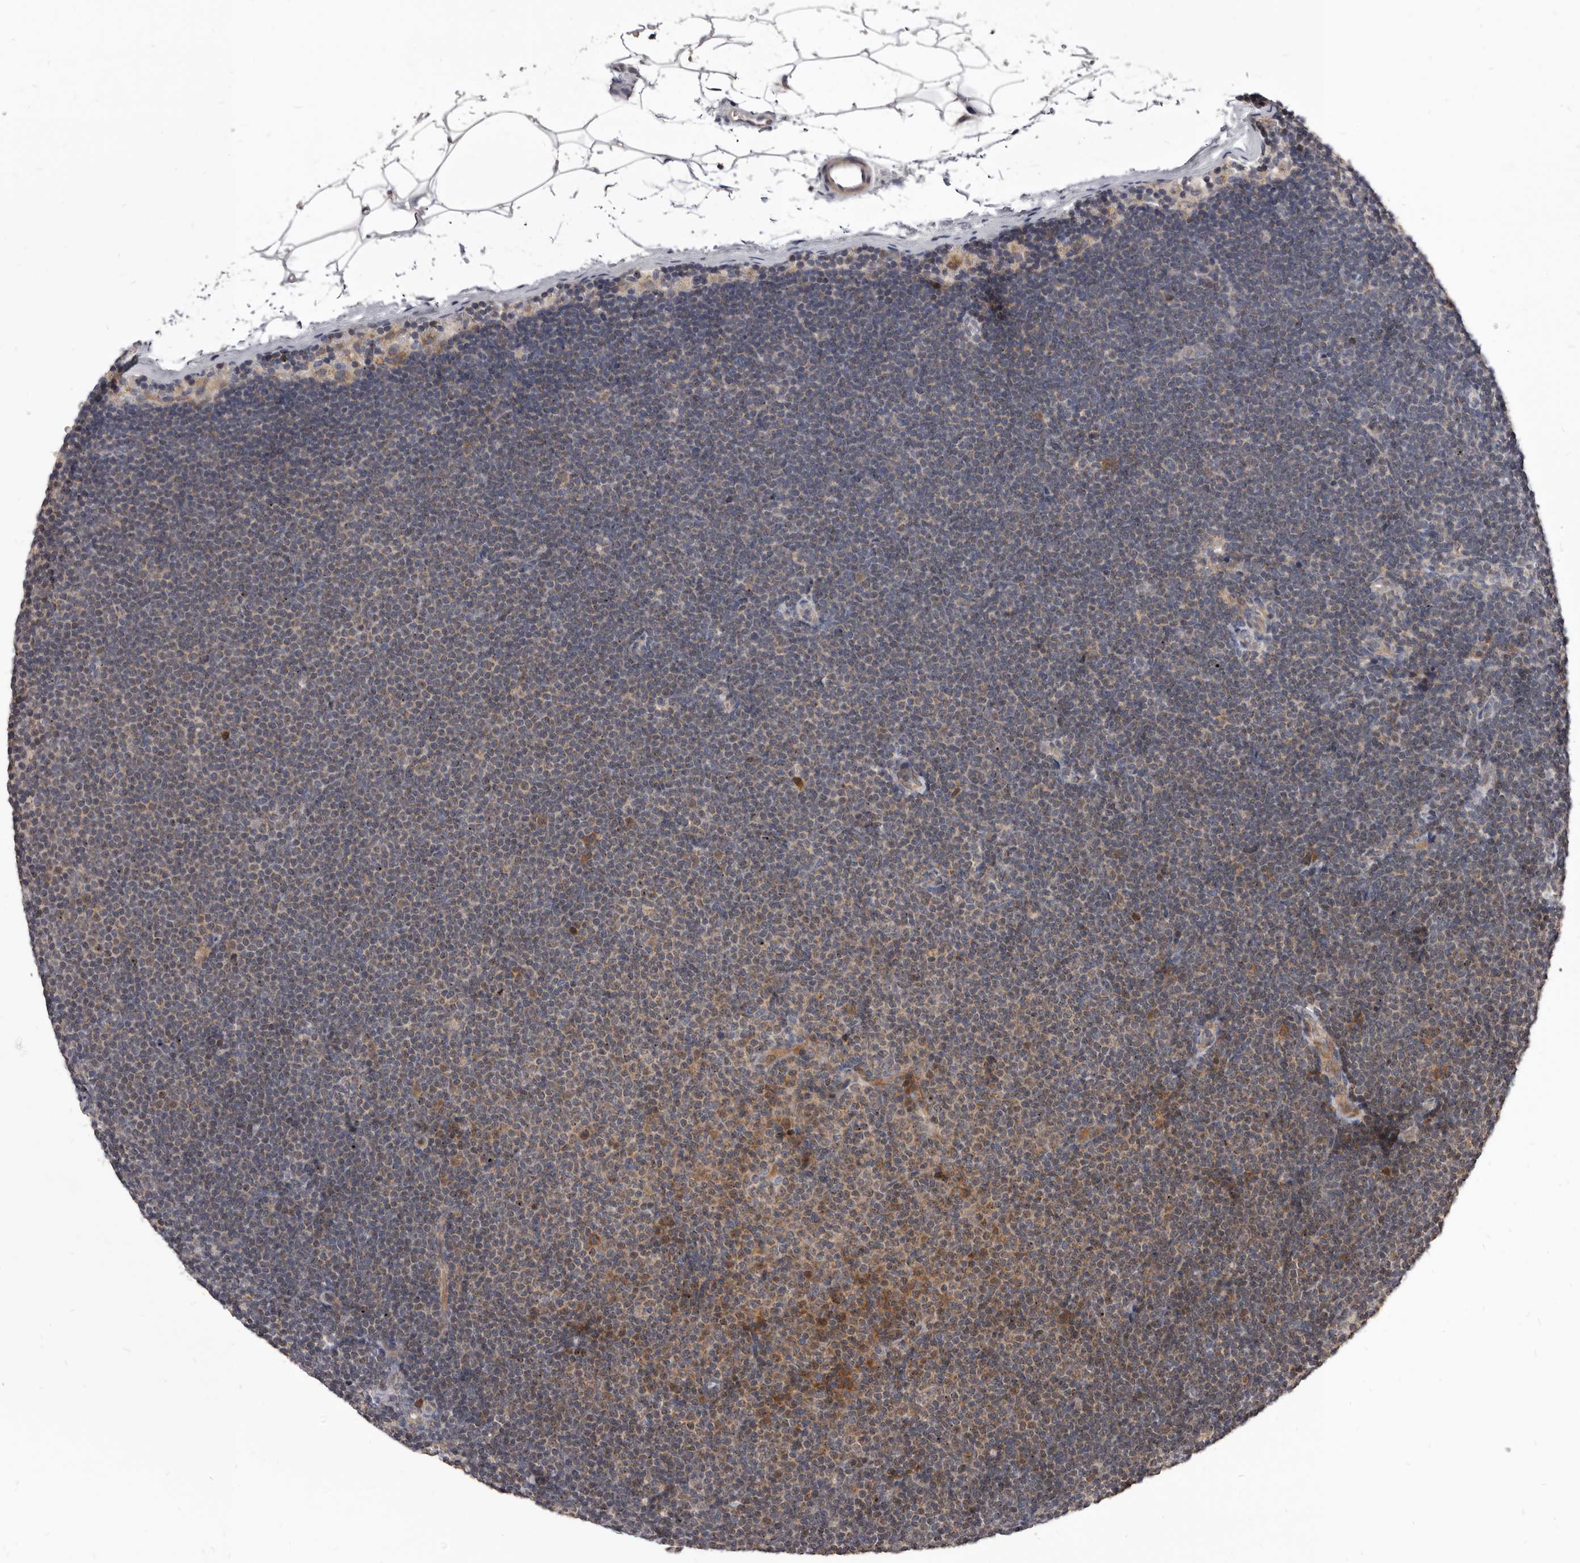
{"staining": {"intensity": "moderate", "quantity": "<25%", "location": "cytoplasmic/membranous"}, "tissue": "lymphoma", "cell_type": "Tumor cells", "image_type": "cancer", "snomed": [{"axis": "morphology", "description": "Malignant lymphoma, non-Hodgkin's type, Low grade"}, {"axis": "topography", "description": "Lymph node"}], "caption": "Moderate cytoplasmic/membranous protein staining is appreciated in approximately <25% of tumor cells in malignant lymphoma, non-Hodgkin's type (low-grade). (Stains: DAB (3,3'-diaminobenzidine) in brown, nuclei in blue, Microscopy: brightfield microscopy at high magnification).", "gene": "MAP3K14", "patient": {"sex": "female", "age": 53}}